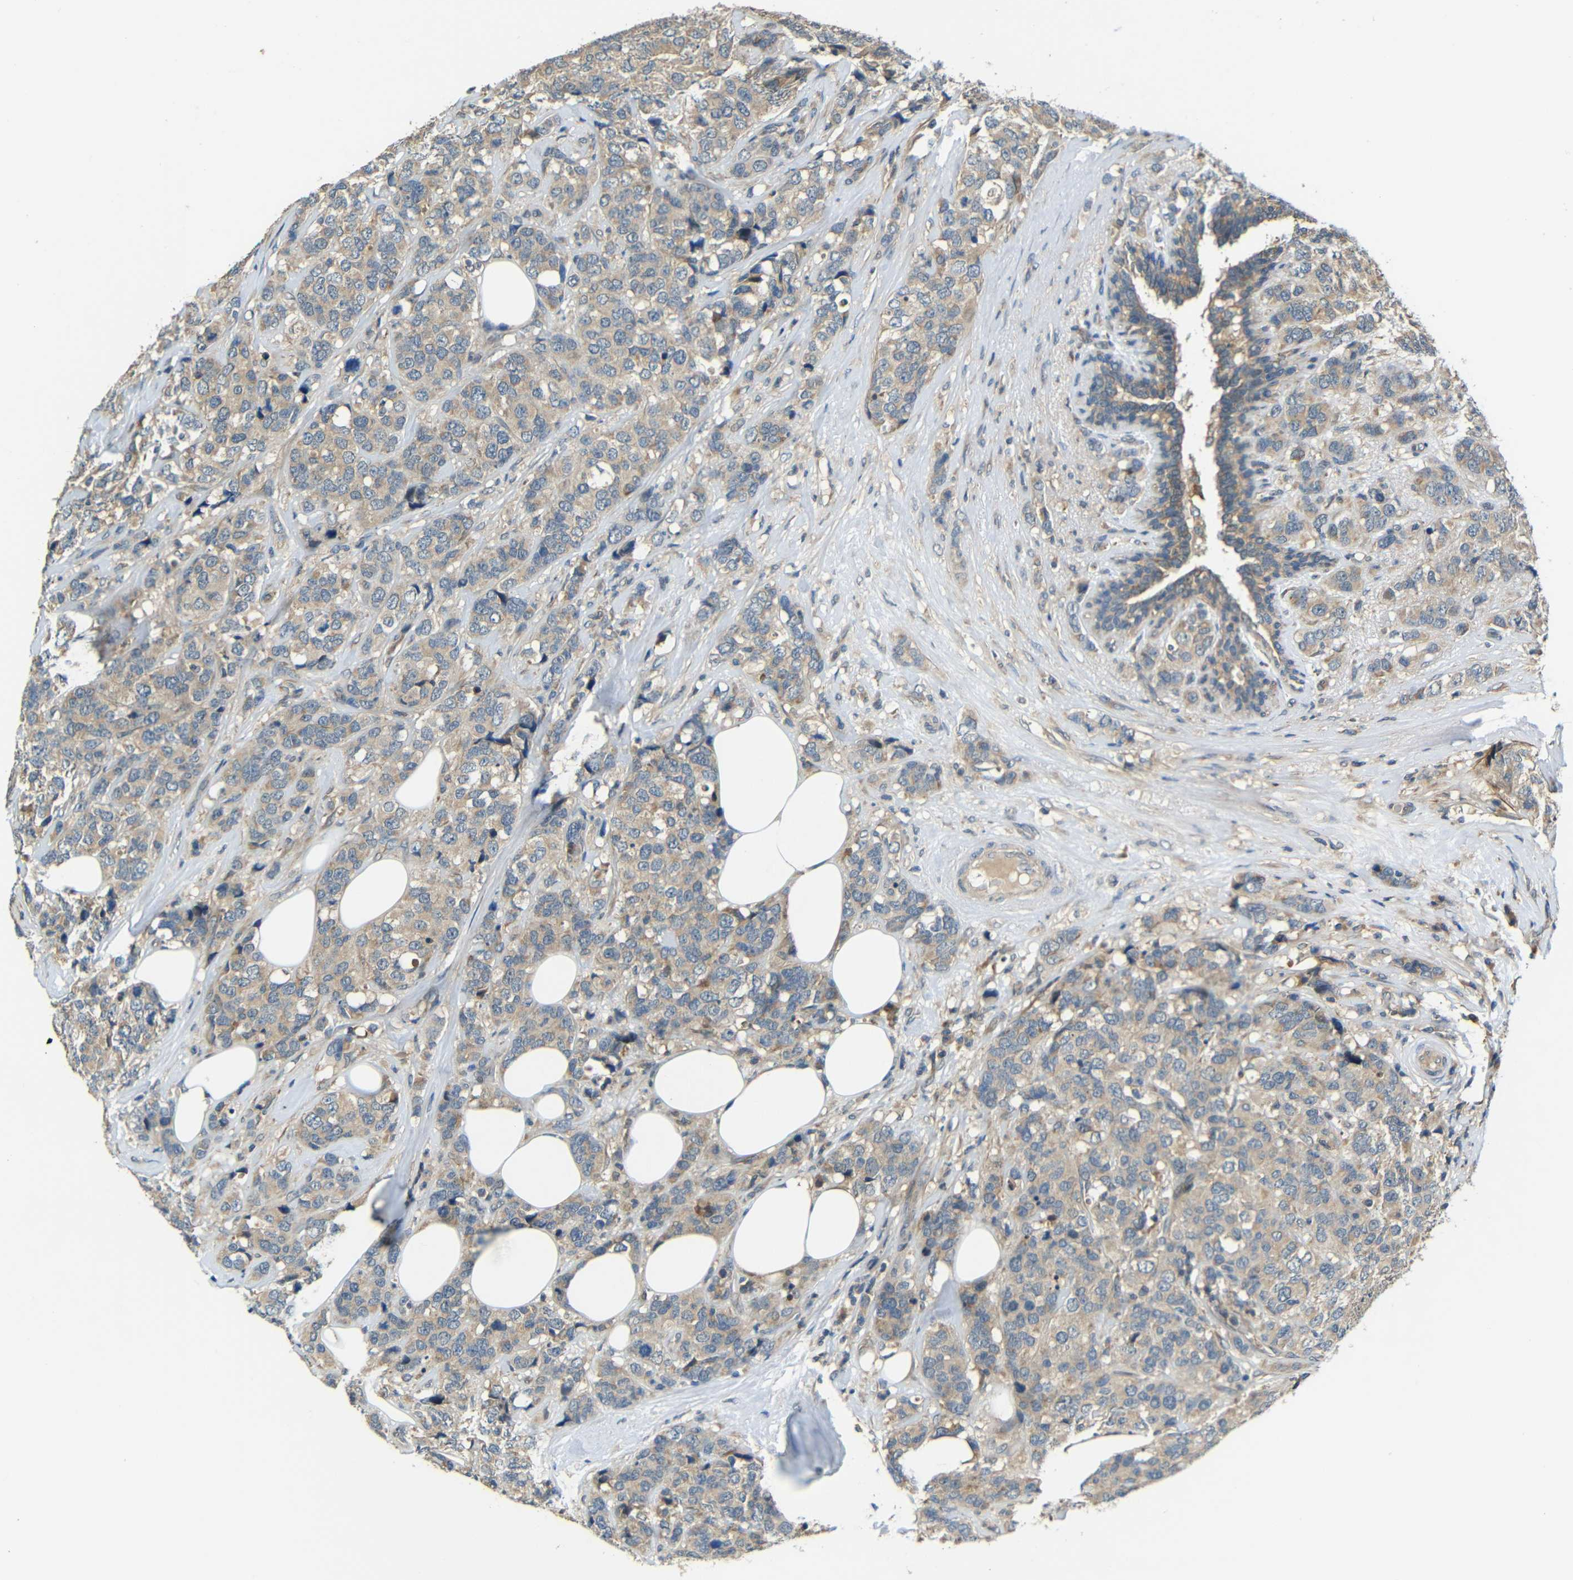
{"staining": {"intensity": "weak", "quantity": ">75%", "location": "cytoplasmic/membranous"}, "tissue": "breast cancer", "cell_type": "Tumor cells", "image_type": "cancer", "snomed": [{"axis": "morphology", "description": "Lobular carcinoma"}, {"axis": "topography", "description": "Breast"}], "caption": "There is low levels of weak cytoplasmic/membranous positivity in tumor cells of breast cancer (lobular carcinoma), as demonstrated by immunohistochemical staining (brown color).", "gene": "FNDC3A", "patient": {"sex": "female", "age": 59}}